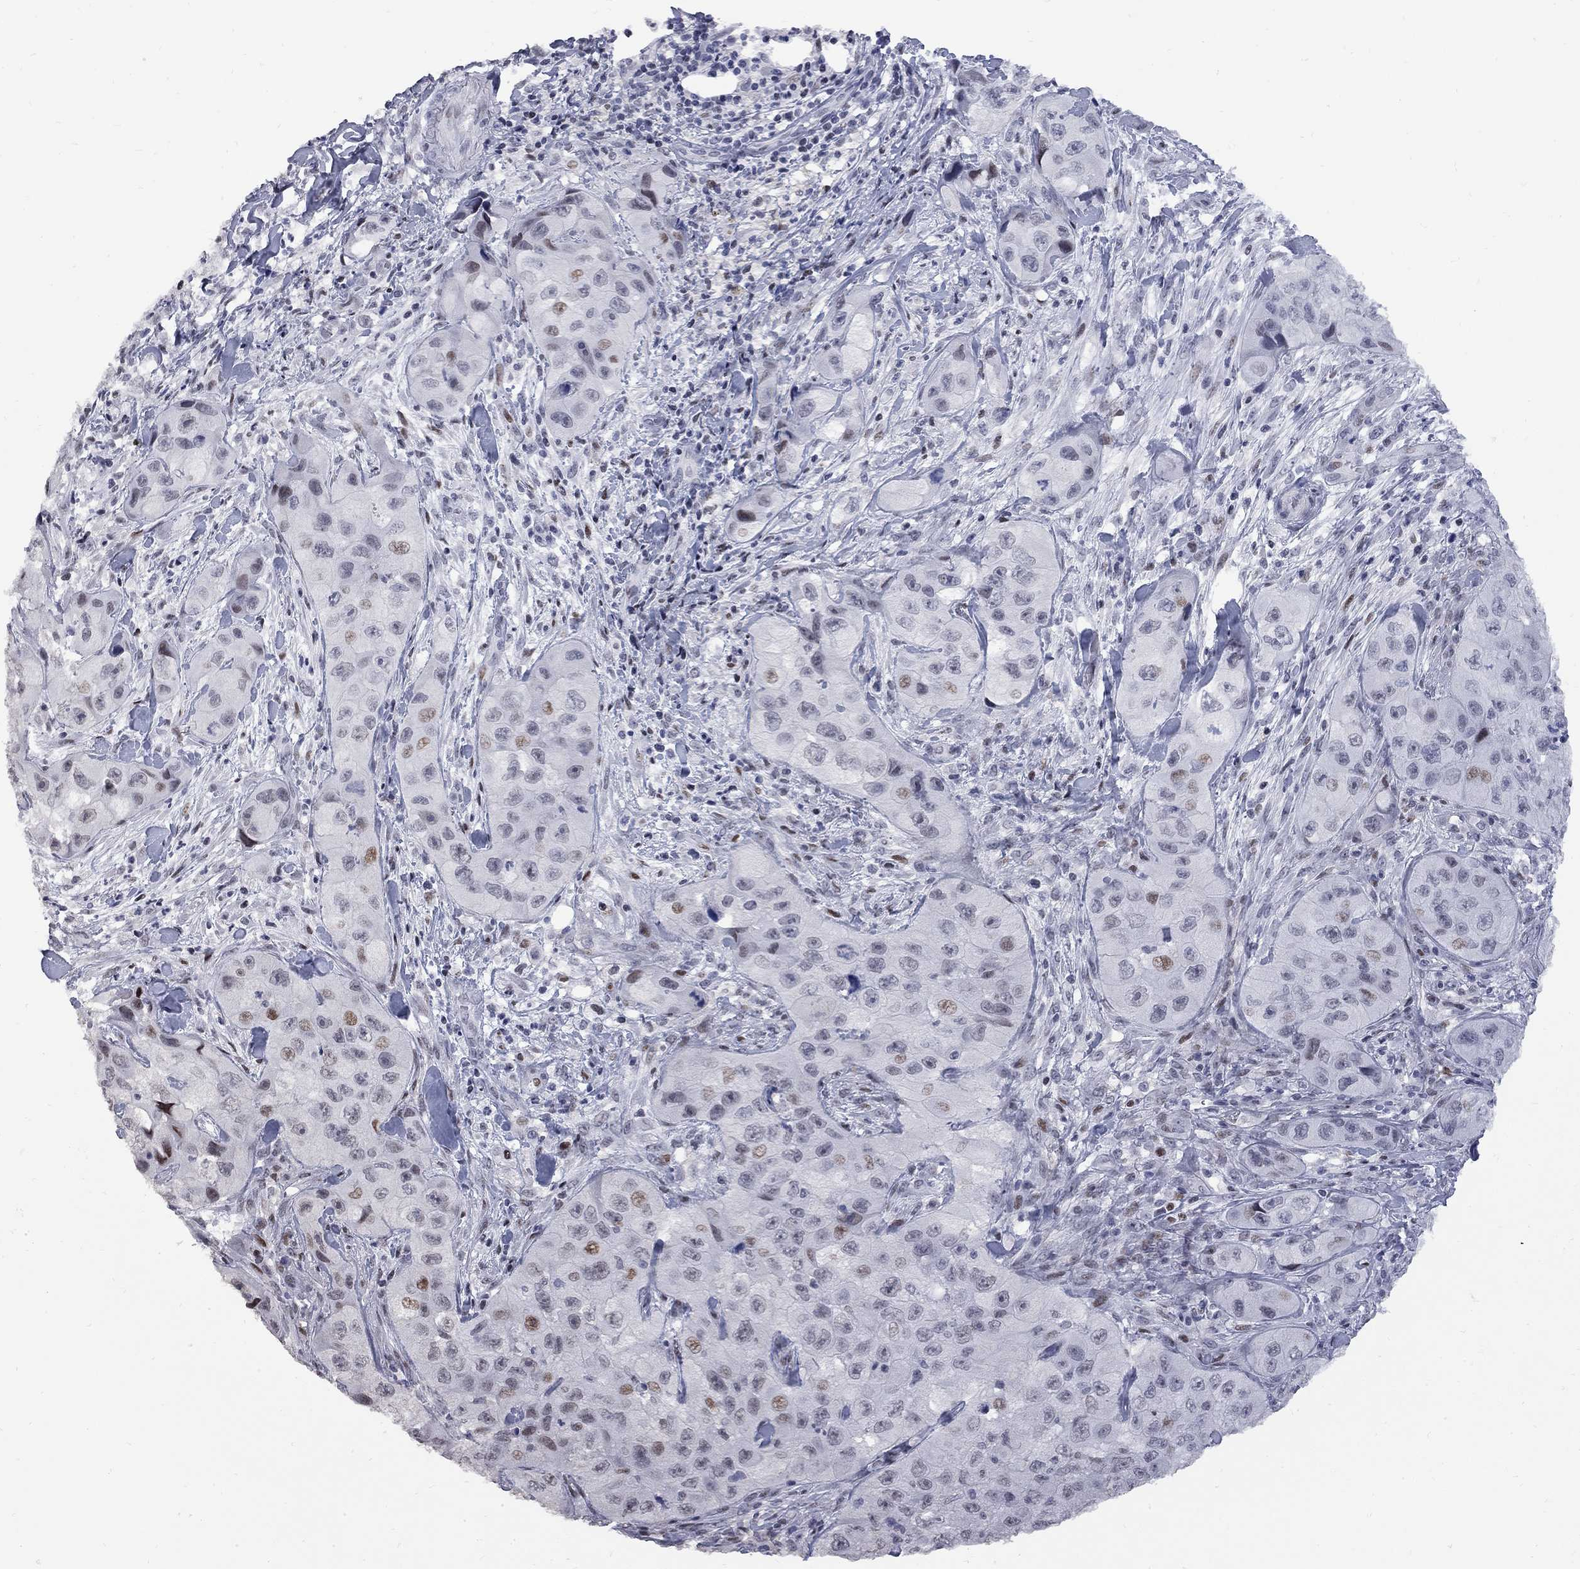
{"staining": {"intensity": "moderate", "quantity": "<25%", "location": "nuclear"}, "tissue": "skin cancer", "cell_type": "Tumor cells", "image_type": "cancer", "snomed": [{"axis": "morphology", "description": "Squamous cell carcinoma, NOS"}, {"axis": "topography", "description": "Skin"}, {"axis": "topography", "description": "Subcutis"}], "caption": "Squamous cell carcinoma (skin) stained with a brown dye displays moderate nuclear positive expression in about <25% of tumor cells.", "gene": "ZNF154", "patient": {"sex": "male", "age": 73}}